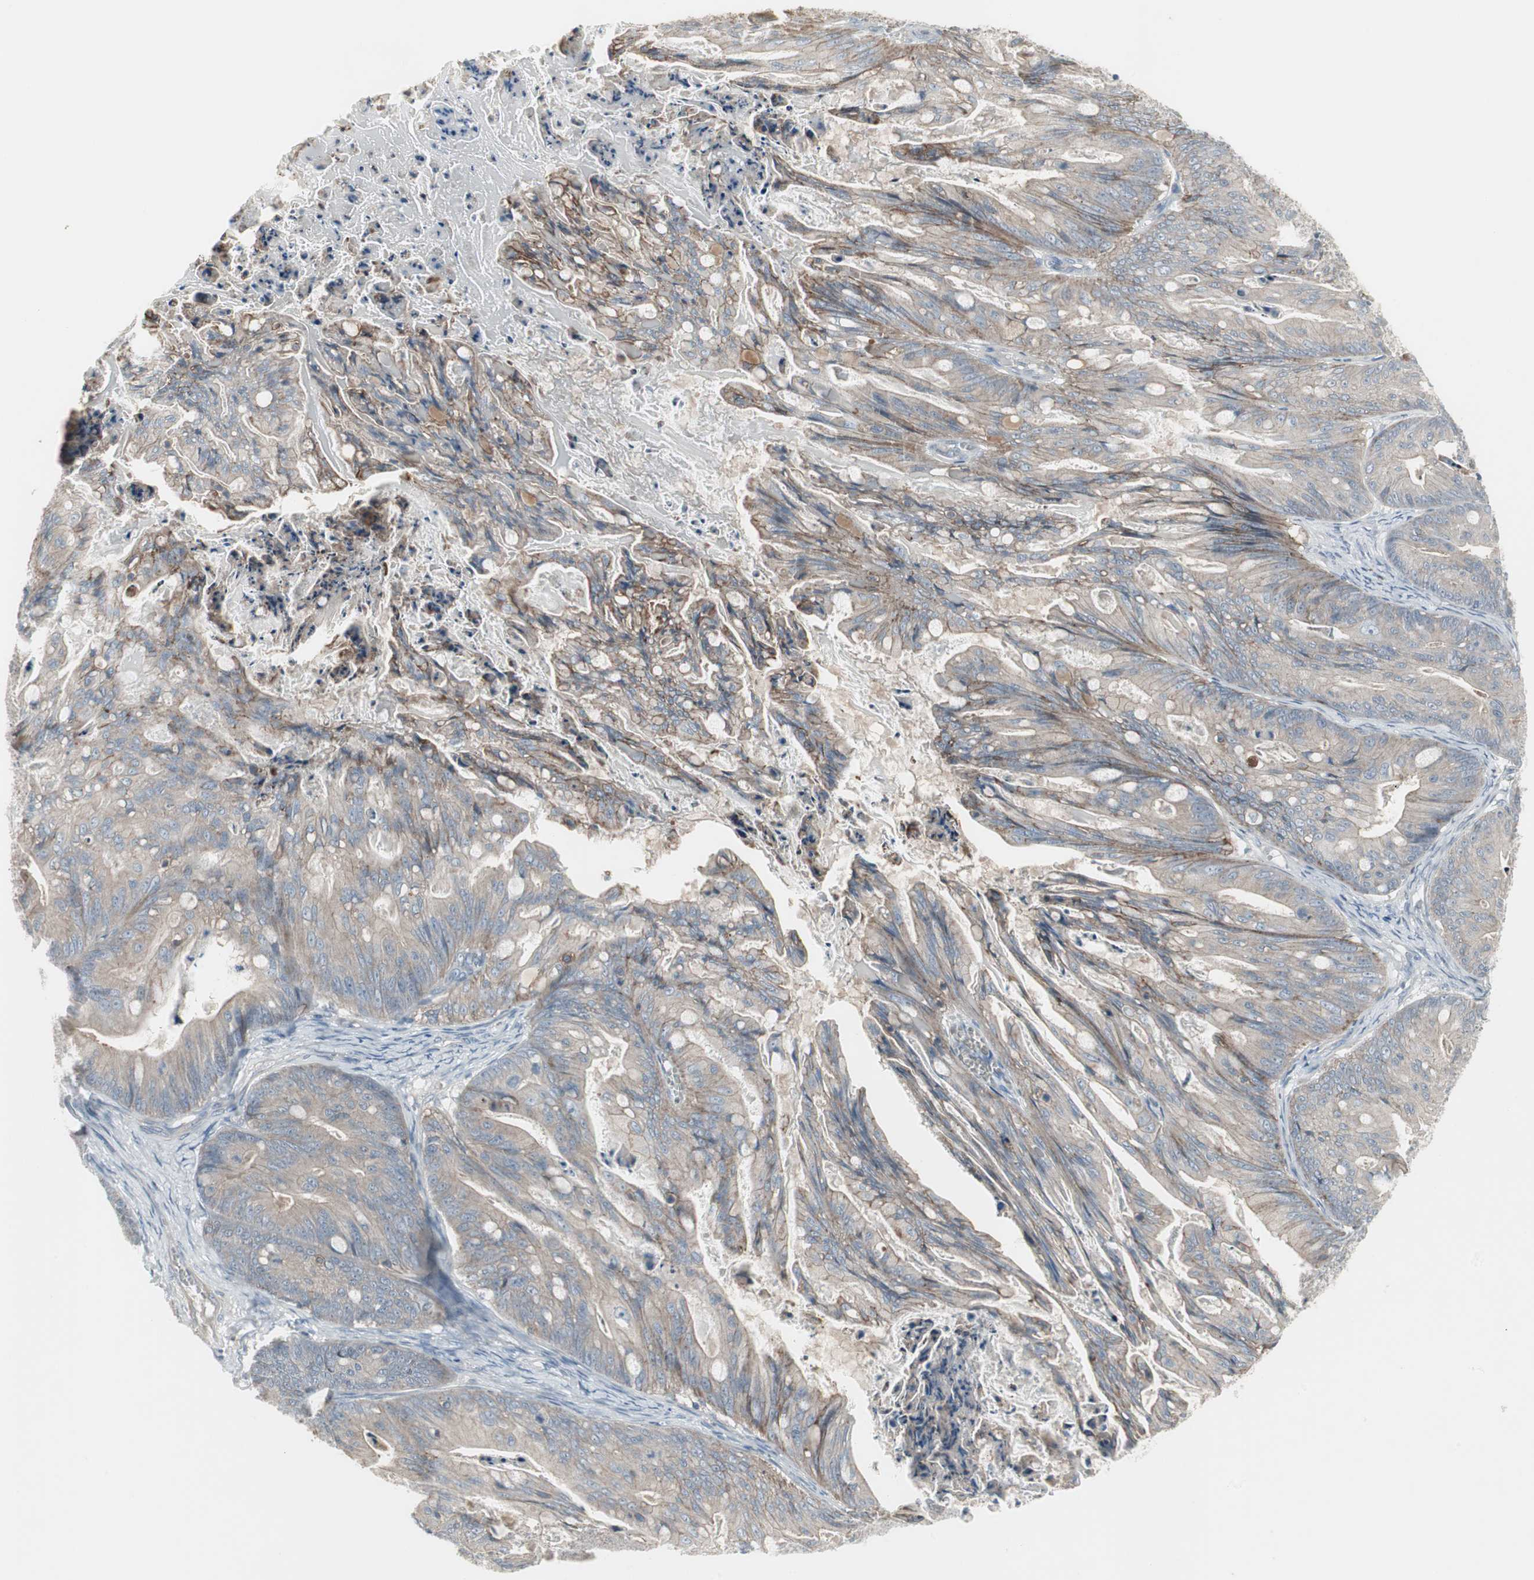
{"staining": {"intensity": "weak", "quantity": "25%-75%", "location": "cytoplasmic/membranous"}, "tissue": "ovarian cancer", "cell_type": "Tumor cells", "image_type": "cancer", "snomed": [{"axis": "morphology", "description": "Cystadenocarcinoma, mucinous, NOS"}, {"axis": "topography", "description": "Ovary"}], "caption": "A brown stain highlights weak cytoplasmic/membranous positivity of a protein in ovarian cancer tumor cells. (IHC, brightfield microscopy, high magnification).", "gene": "ZSCAN32", "patient": {"sex": "female", "age": 37}}